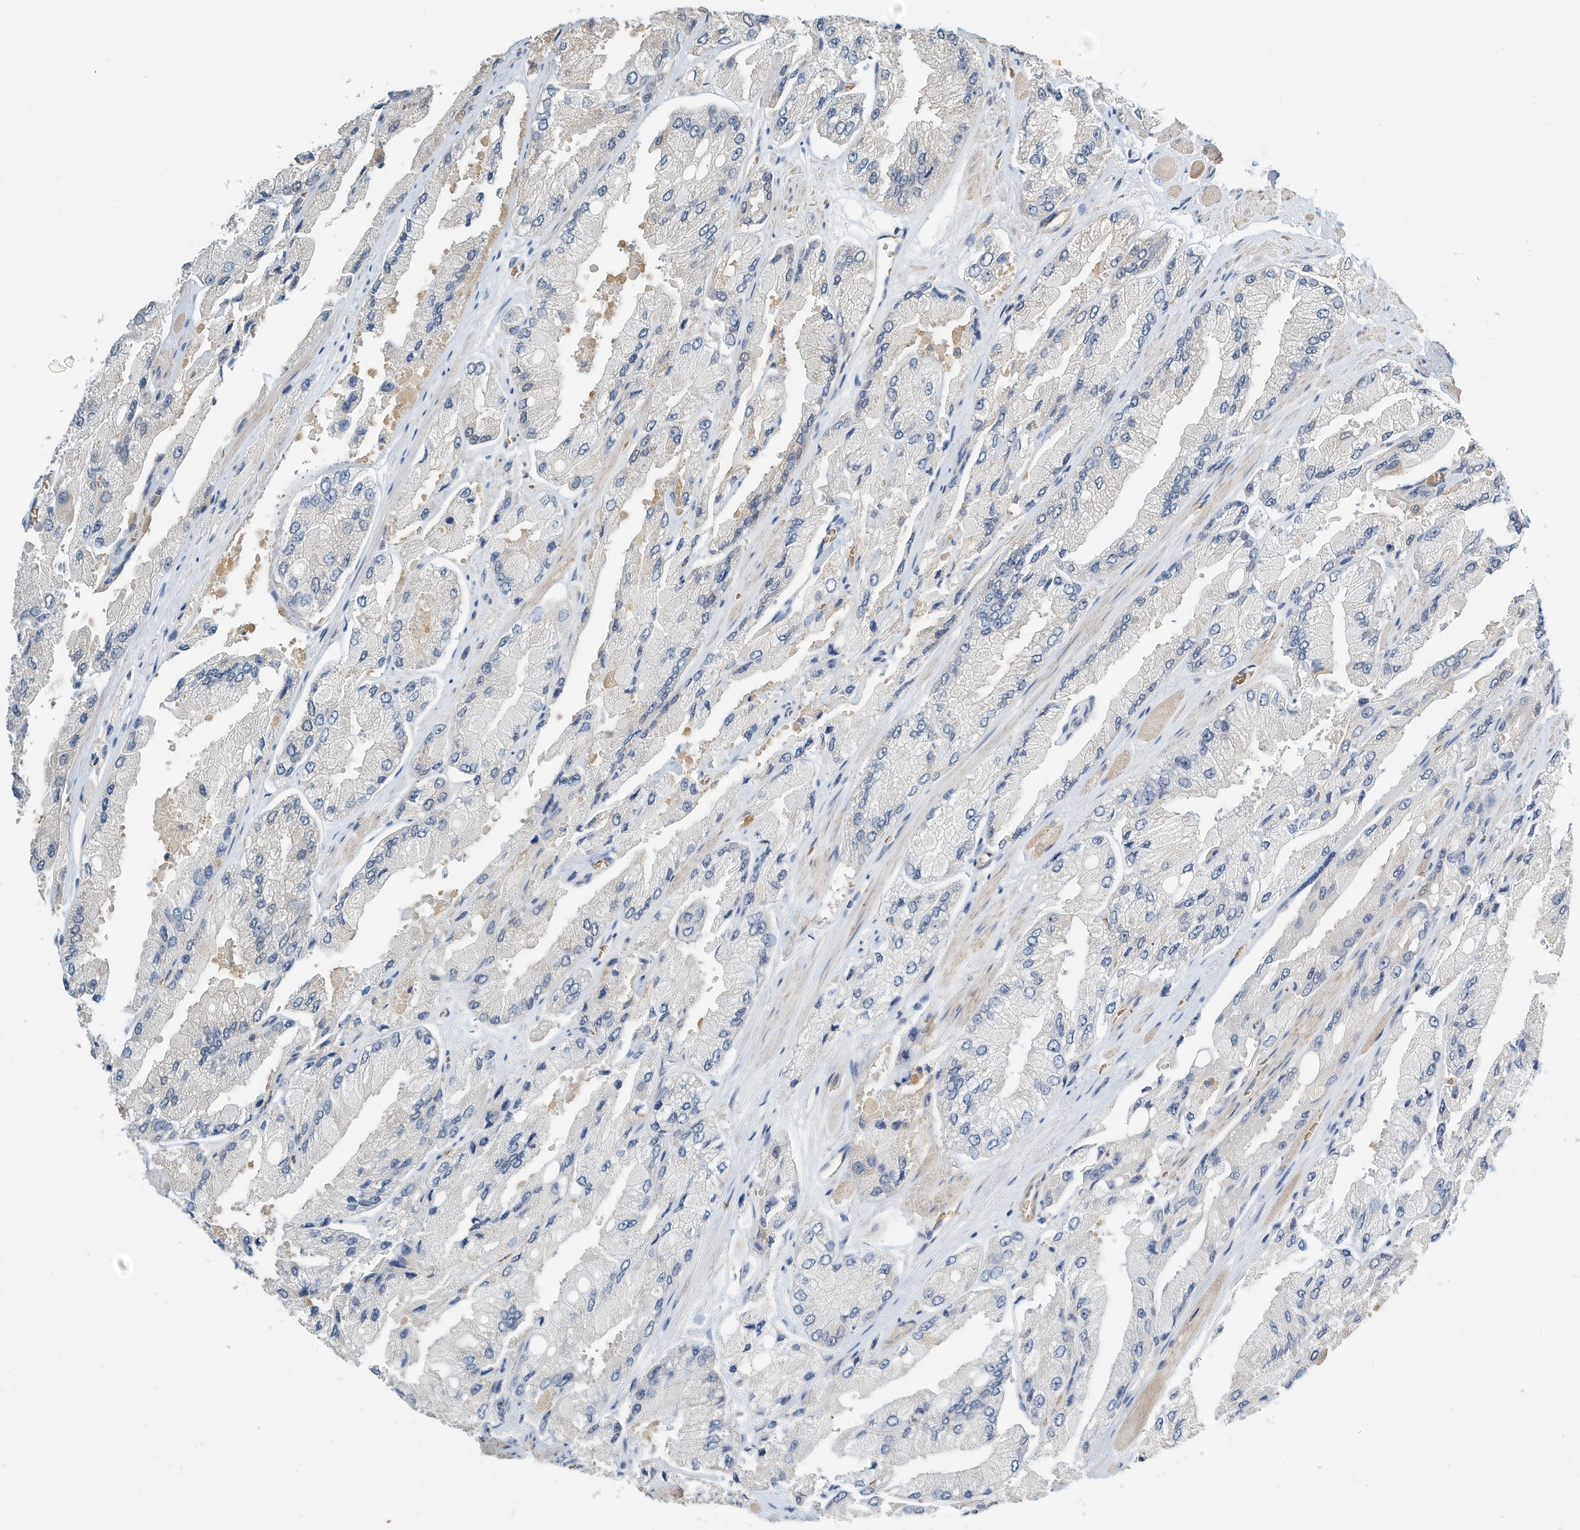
{"staining": {"intensity": "negative", "quantity": "none", "location": "none"}, "tissue": "prostate cancer", "cell_type": "Tumor cells", "image_type": "cancer", "snomed": [{"axis": "morphology", "description": "Adenocarcinoma, High grade"}, {"axis": "topography", "description": "Prostate"}], "caption": "Immunohistochemistry histopathology image of neoplastic tissue: high-grade adenocarcinoma (prostate) stained with DAB (3,3'-diaminobenzidine) reveals no significant protein expression in tumor cells.", "gene": "RCAN3", "patient": {"sex": "male", "age": 58}}